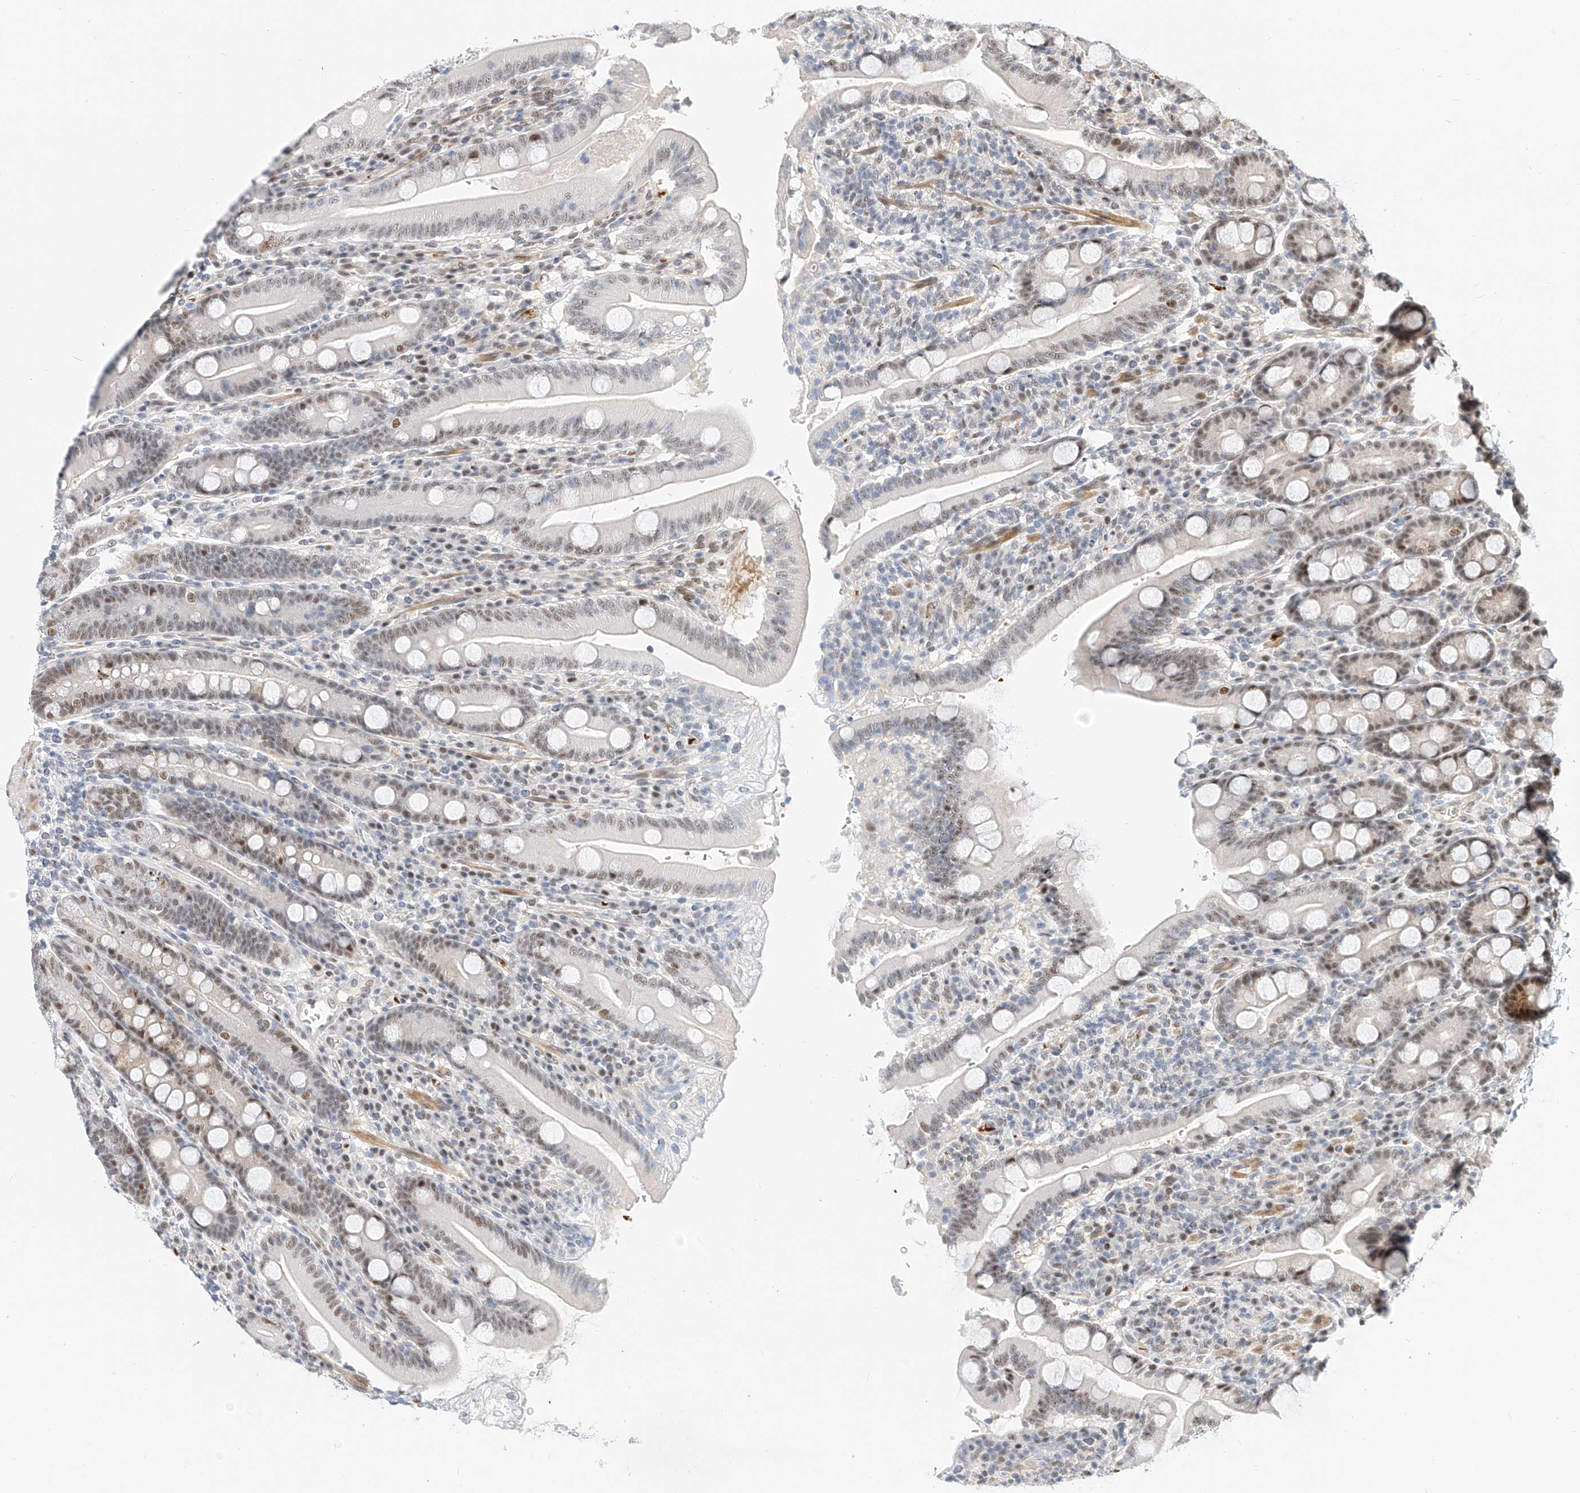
{"staining": {"intensity": "moderate", "quantity": ">75%", "location": "nuclear"}, "tissue": "duodenum", "cell_type": "Glandular cells", "image_type": "normal", "snomed": [{"axis": "morphology", "description": "Normal tissue, NOS"}, {"axis": "topography", "description": "Duodenum"}], "caption": "An image of duodenum stained for a protein displays moderate nuclear brown staining in glandular cells. Using DAB (3,3'-diaminobenzidine) (brown) and hematoxylin (blue) stains, captured at high magnification using brightfield microscopy.", "gene": "CBX8", "patient": {"sex": "male", "age": 35}}